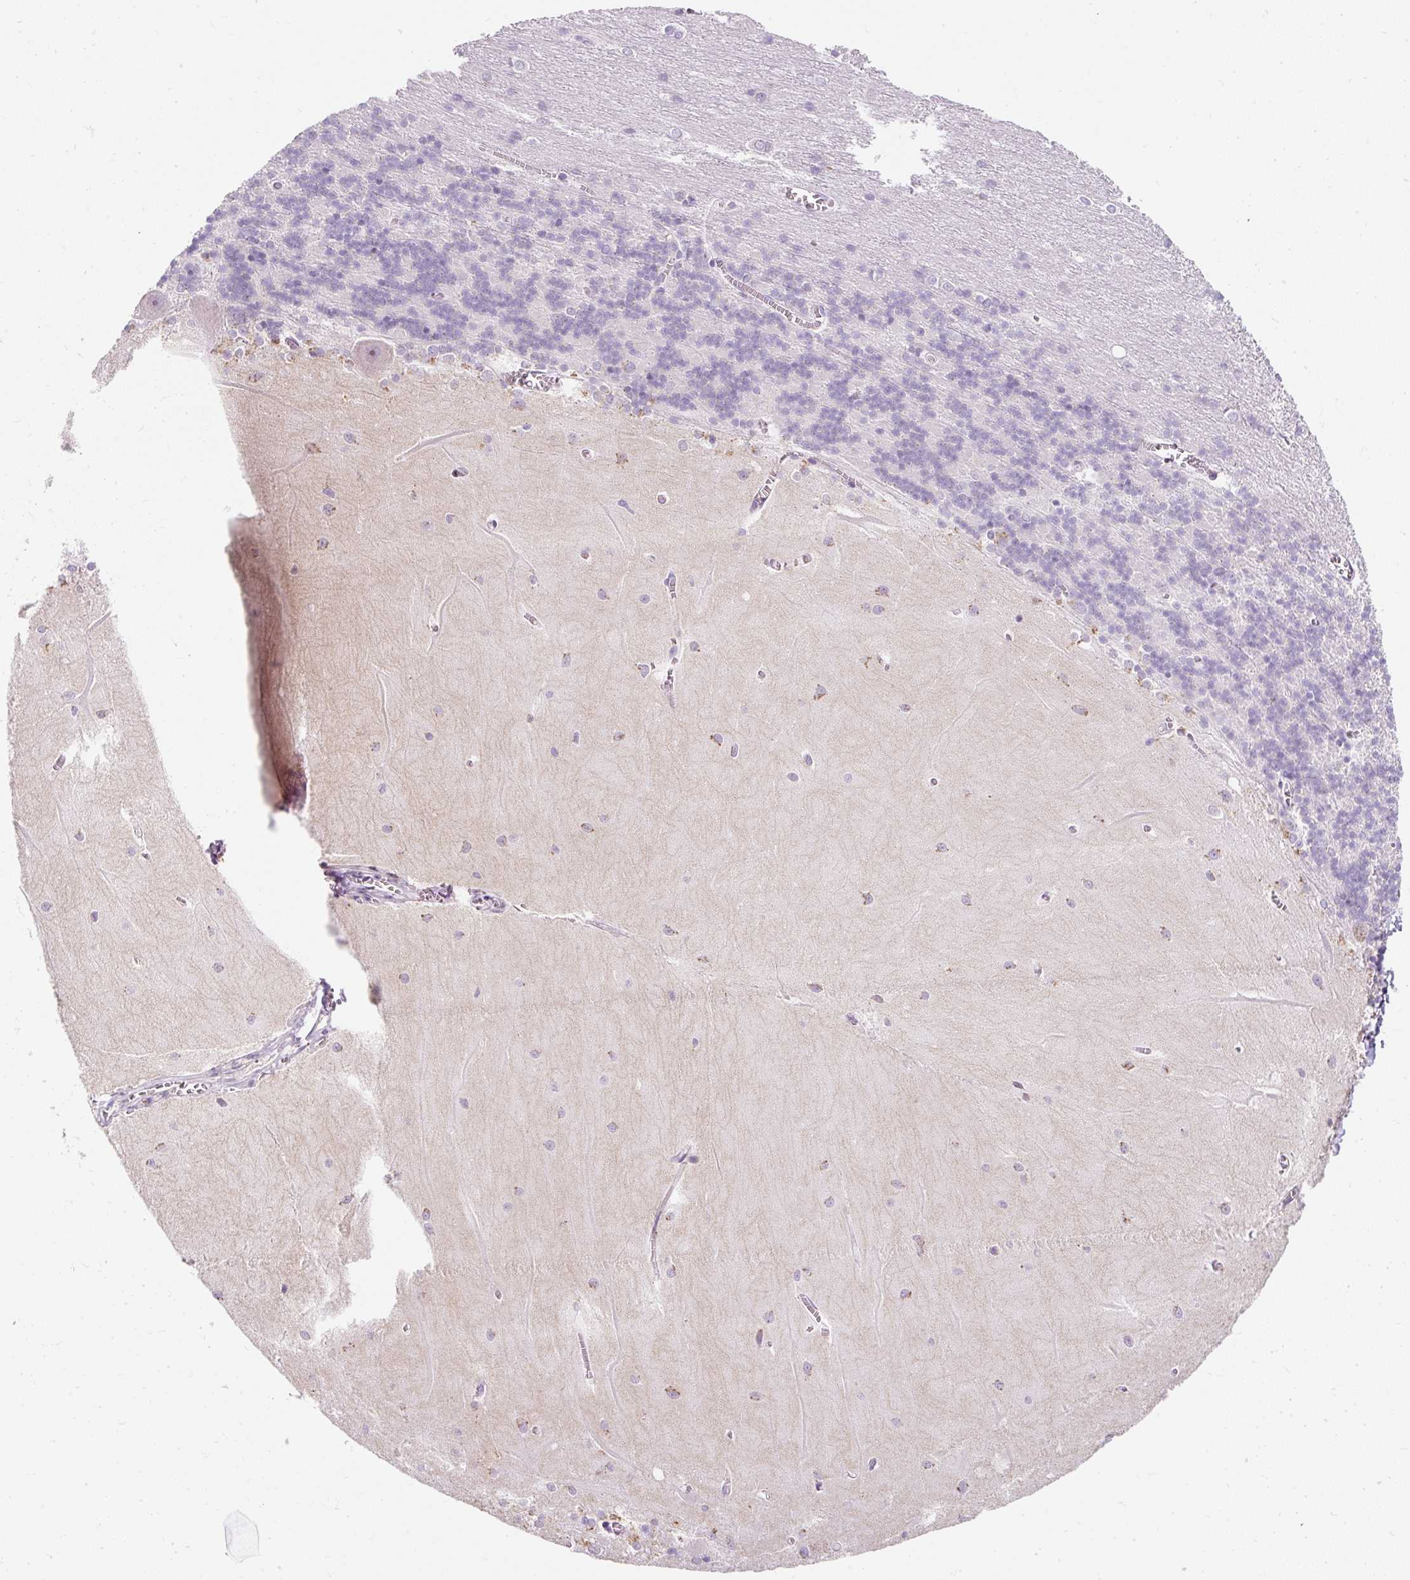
{"staining": {"intensity": "negative", "quantity": "none", "location": "none"}, "tissue": "cerebellum", "cell_type": "Cells in granular layer", "image_type": "normal", "snomed": [{"axis": "morphology", "description": "Normal tissue, NOS"}, {"axis": "topography", "description": "Cerebellum"}], "caption": "DAB (3,3'-diaminobenzidine) immunohistochemical staining of benign cerebellum reveals no significant expression in cells in granular layer.", "gene": "DTX4", "patient": {"sex": "male", "age": 37}}